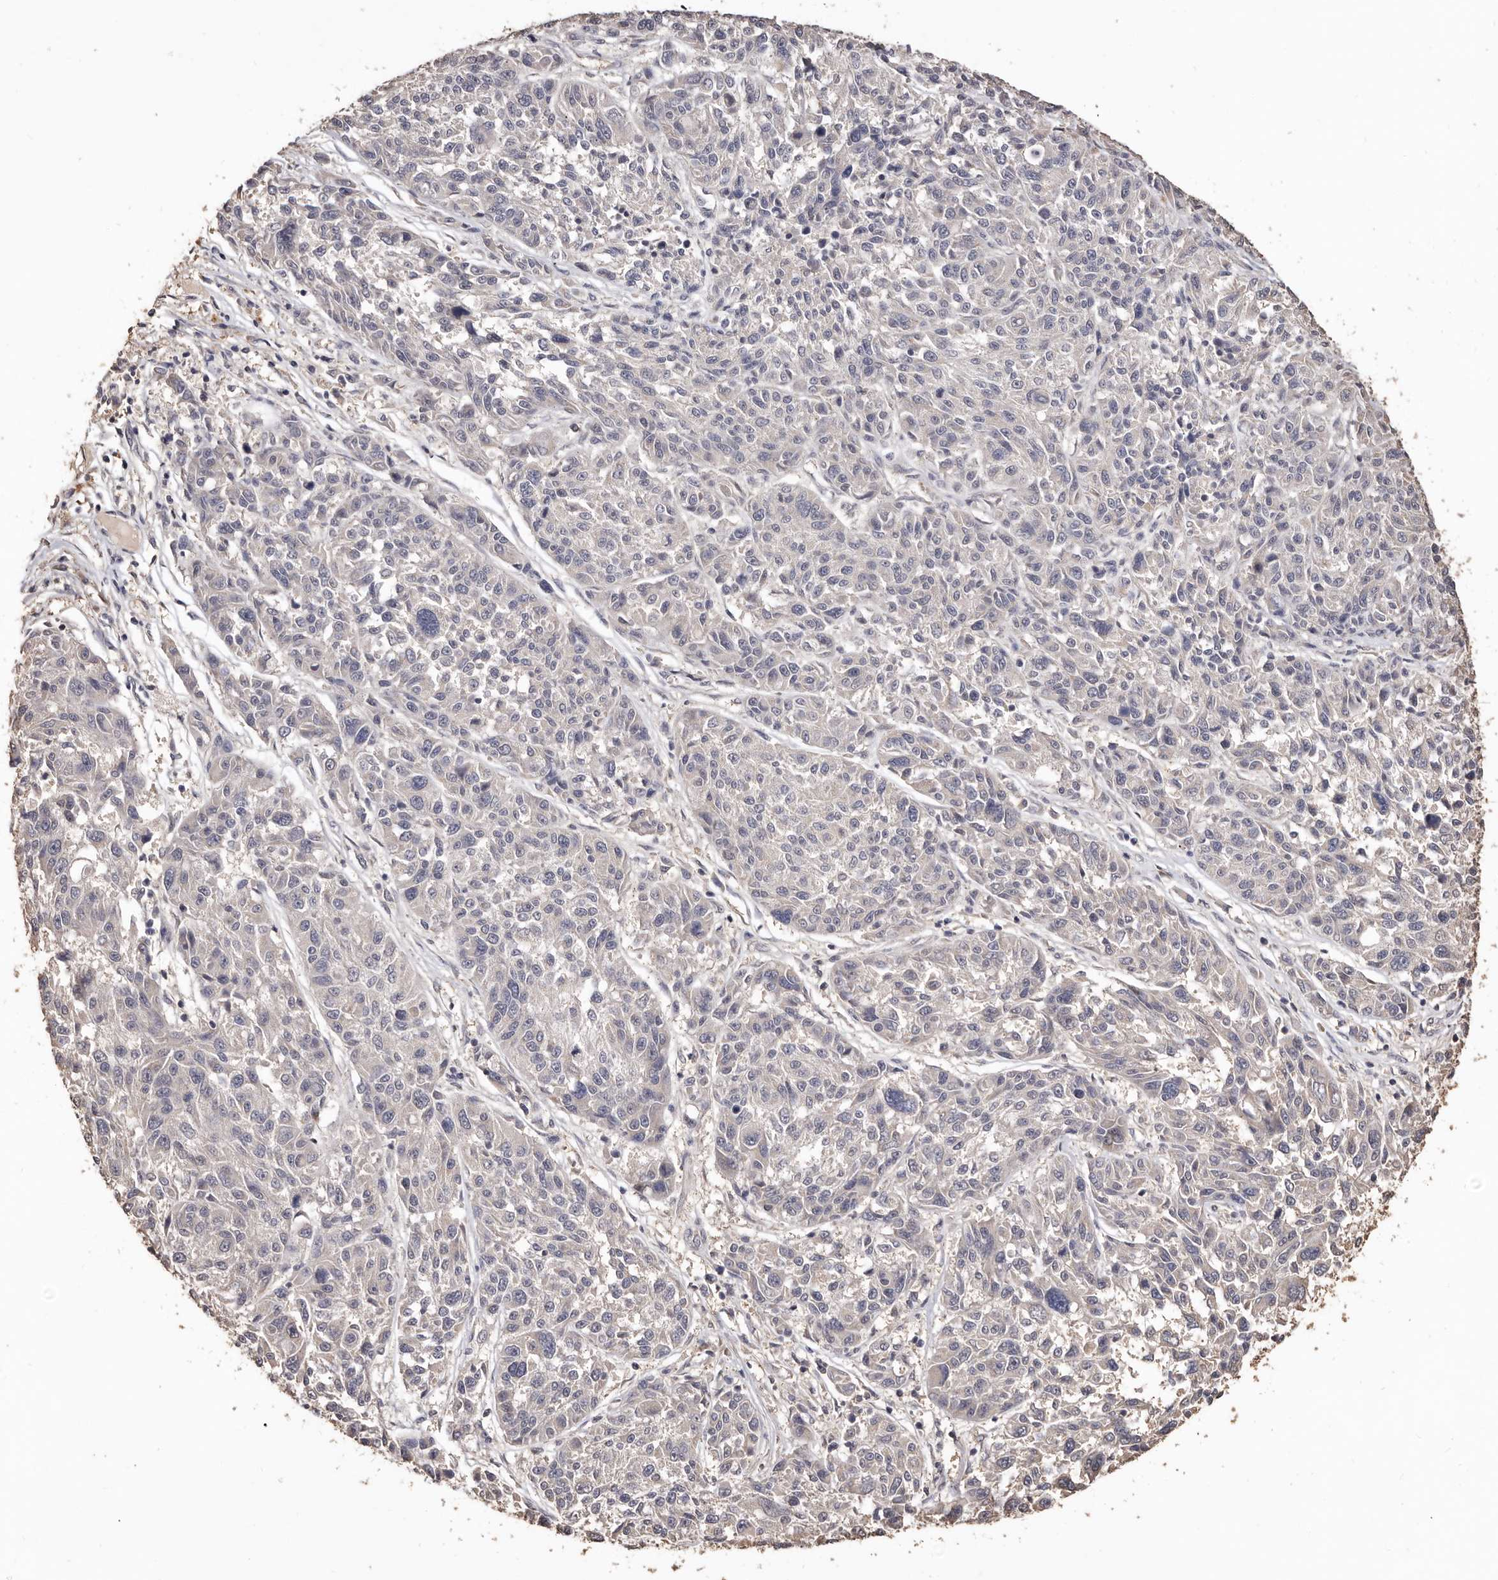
{"staining": {"intensity": "negative", "quantity": "none", "location": "none"}, "tissue": "melanoma", "cell_type": "Tumor cells", "image_type": "cancer", "snomed": [{"axis": "morphology", "description": "Malignant melanoma, NOS"}, {"axis": "topography", "description": "Skin"}], "caption": "A high-resolution photomicrograph shows immunohistochemistry (IHC) staining of malignant melanoma, which reveals no significant expression in tumor cells.", "gene": "INAVA", "patient": {"sex": "male", "age": 53}}